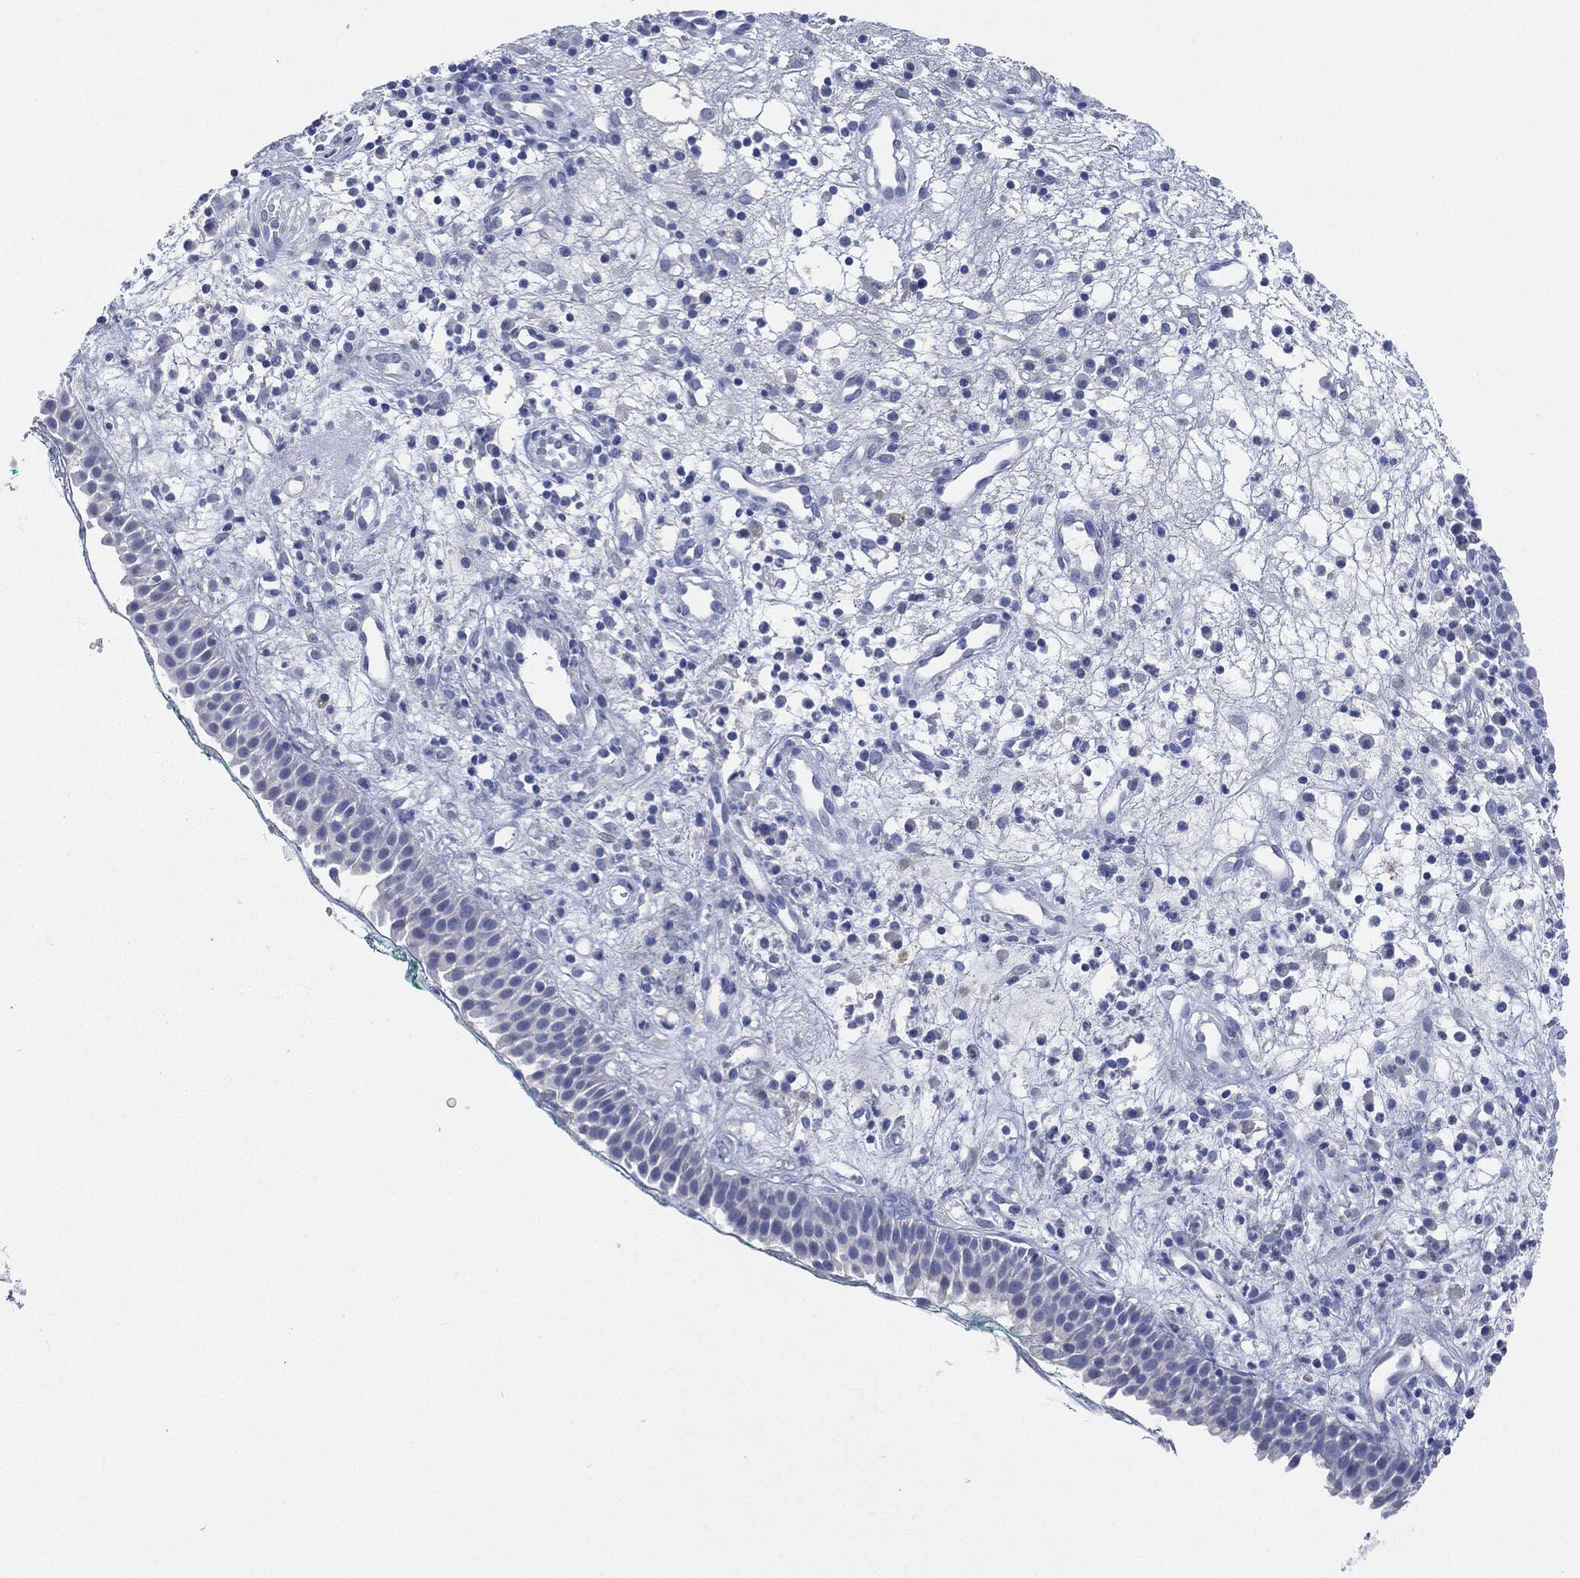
{"staining": {"intensity": "negative", "quantity": "none", "location": "none"}, "tissue": "nasopharynx", "cell_type": "Respiratory epithelial cells", "image_type": "normal", "snomed": [{"axis": "morphology", "description": "Normal tissue, NOS"}, {"axis": "morphology", "description": "Basal cell carcinoma"}, {"axis": "topography", "description": "Cartilage tissue"}, {"axis": "topography", "description": "Nasopharynx"}, {"axis": "topography", "description": "Oral tissue"}], "caption": "A high-resolution image shows immunohistochemistry staining of normal nasopharynx, which reveals no significant staining in respiratory epithelial cells.", "gene": "AFP", "patient": {"sex": "female", "age": 77}}